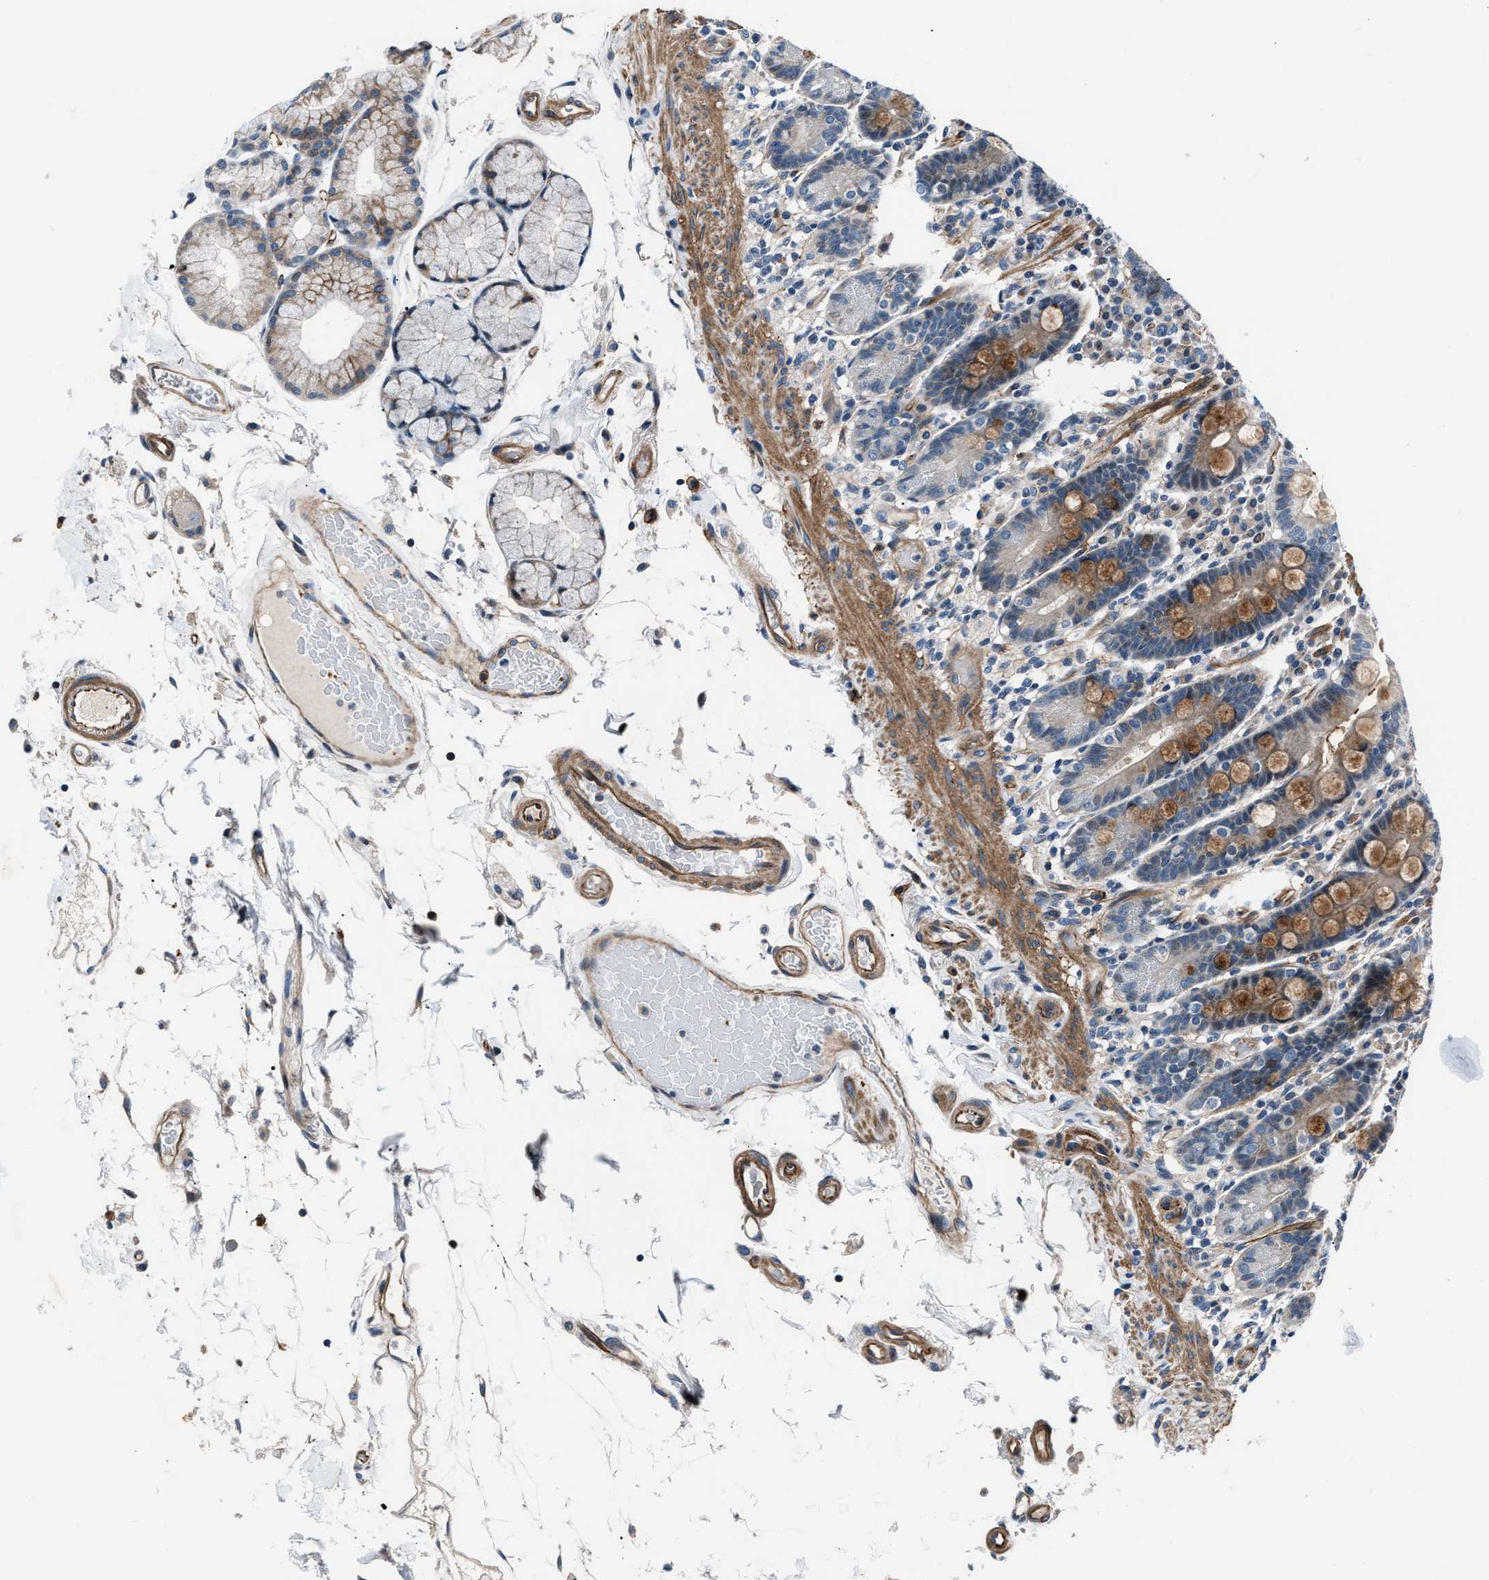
{"staining": {"intensity": "moderate", "quantity": "<25%", "location": "cytoplasmic/membranous"}, "tissue": "duodenum", "cell_type": "Glandular cells", "image_type": "normal", "snomed": [{"axis": "morphology", "description": "Normal tissue, NOS"}, {"axis": "topography", "description": "Small intestine, NOS"}], "caption": "Moderate cytoplasmic/membranous staining for a protein is present in about <25% of glandular cells of benign duodenum using IHC.", "gene": "MPDZ", "patient": {"sex": "female", "age": 71}}